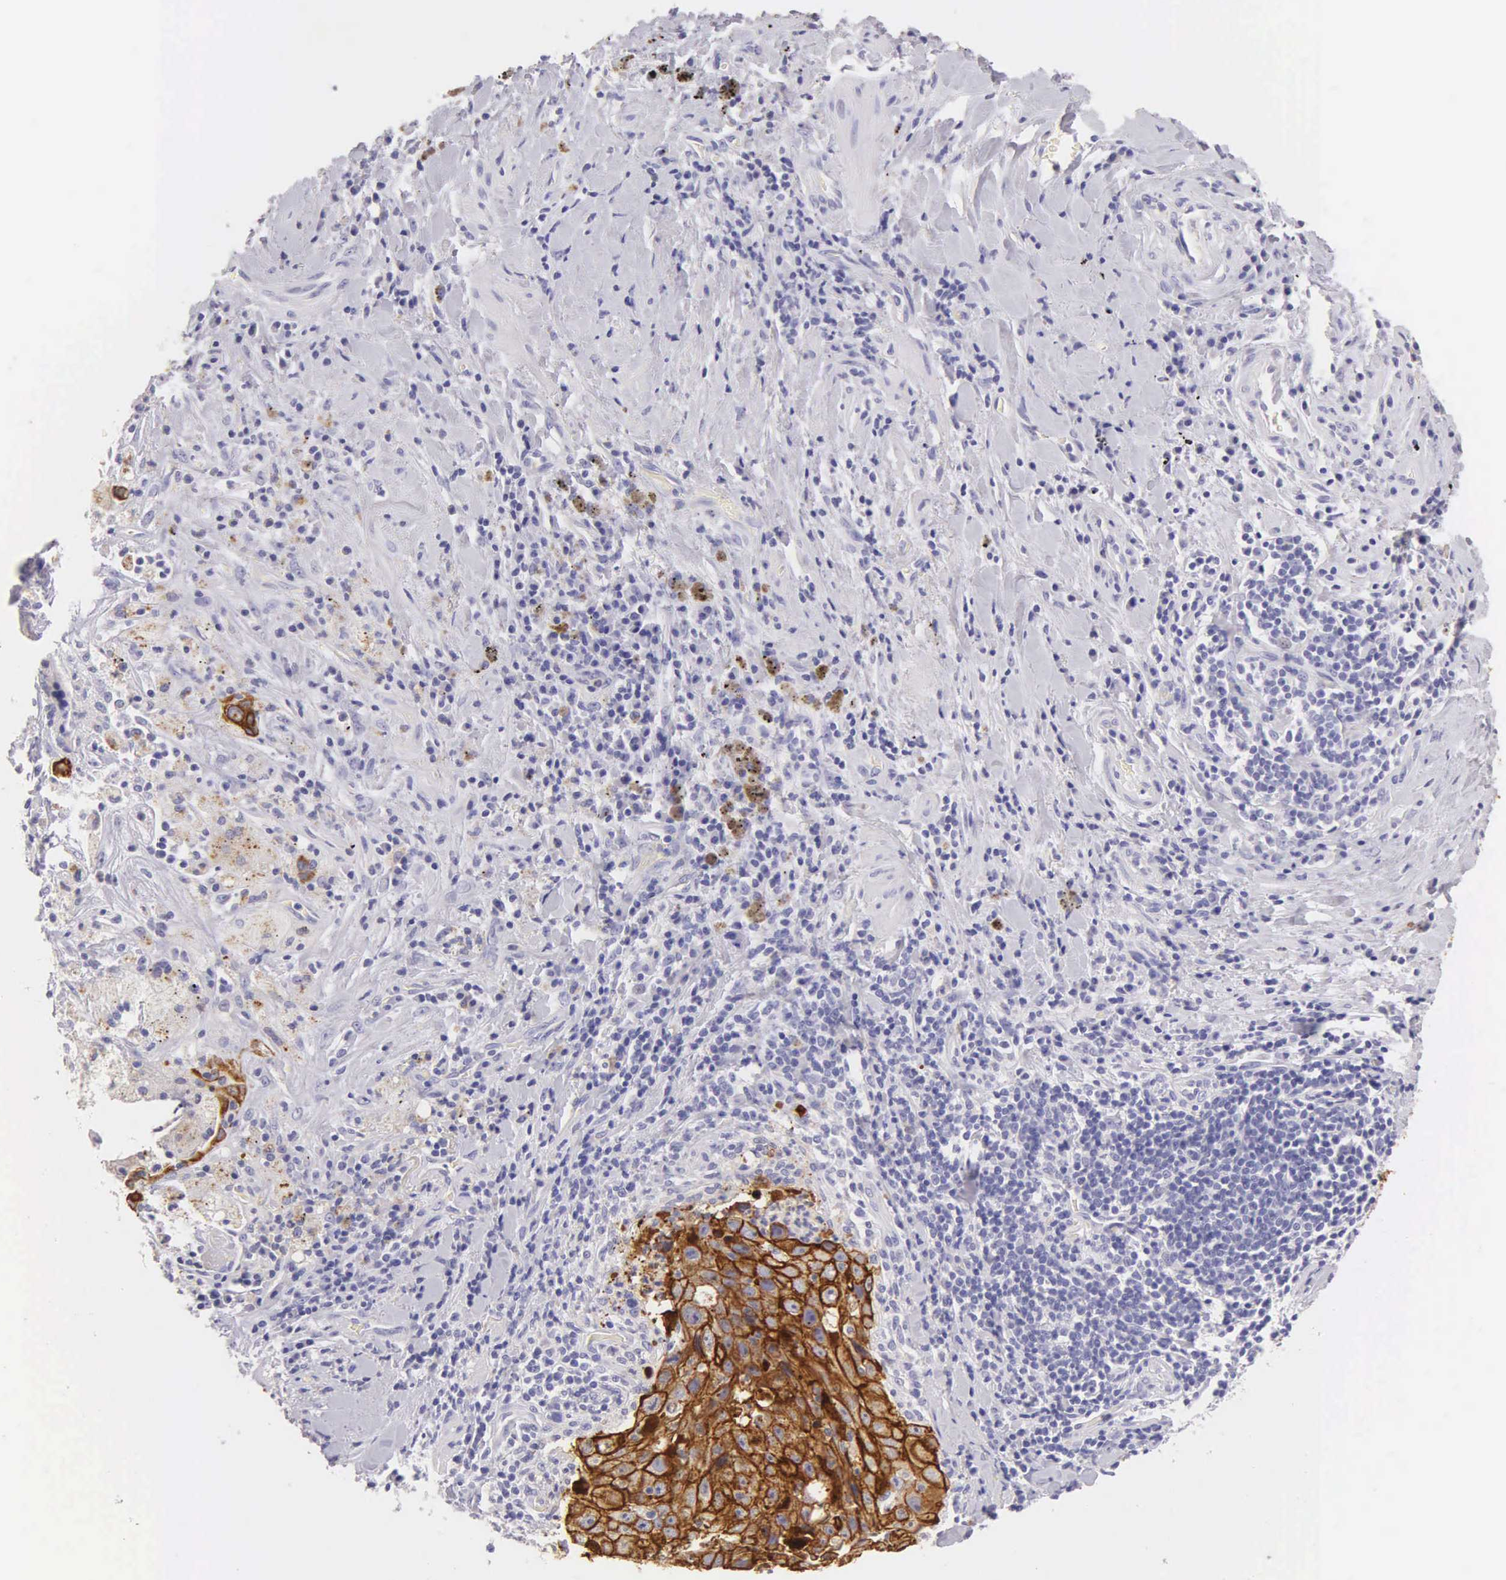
{"staining": {"intensity": "moderate", "quantity": ">75%", "location": "cytoplasmic/membranous"}, "tissue": "lung cancer", "cell_type": "Tumor cells", "image_type": "cancer", "snomed": [{"axis": "morphology", "description": "Squamous cell carcinoma, NOS"}, {"axis": "topography", "description": "Lung"}], "caption": "Immunohistochemical staining of human lung cancer exhibits medium levels of moderate cytoplasmic/membranous positivity in about >75% of tumor cells.", "gene": "KRT17", "patient": {"sex": "male", "age": 64}}